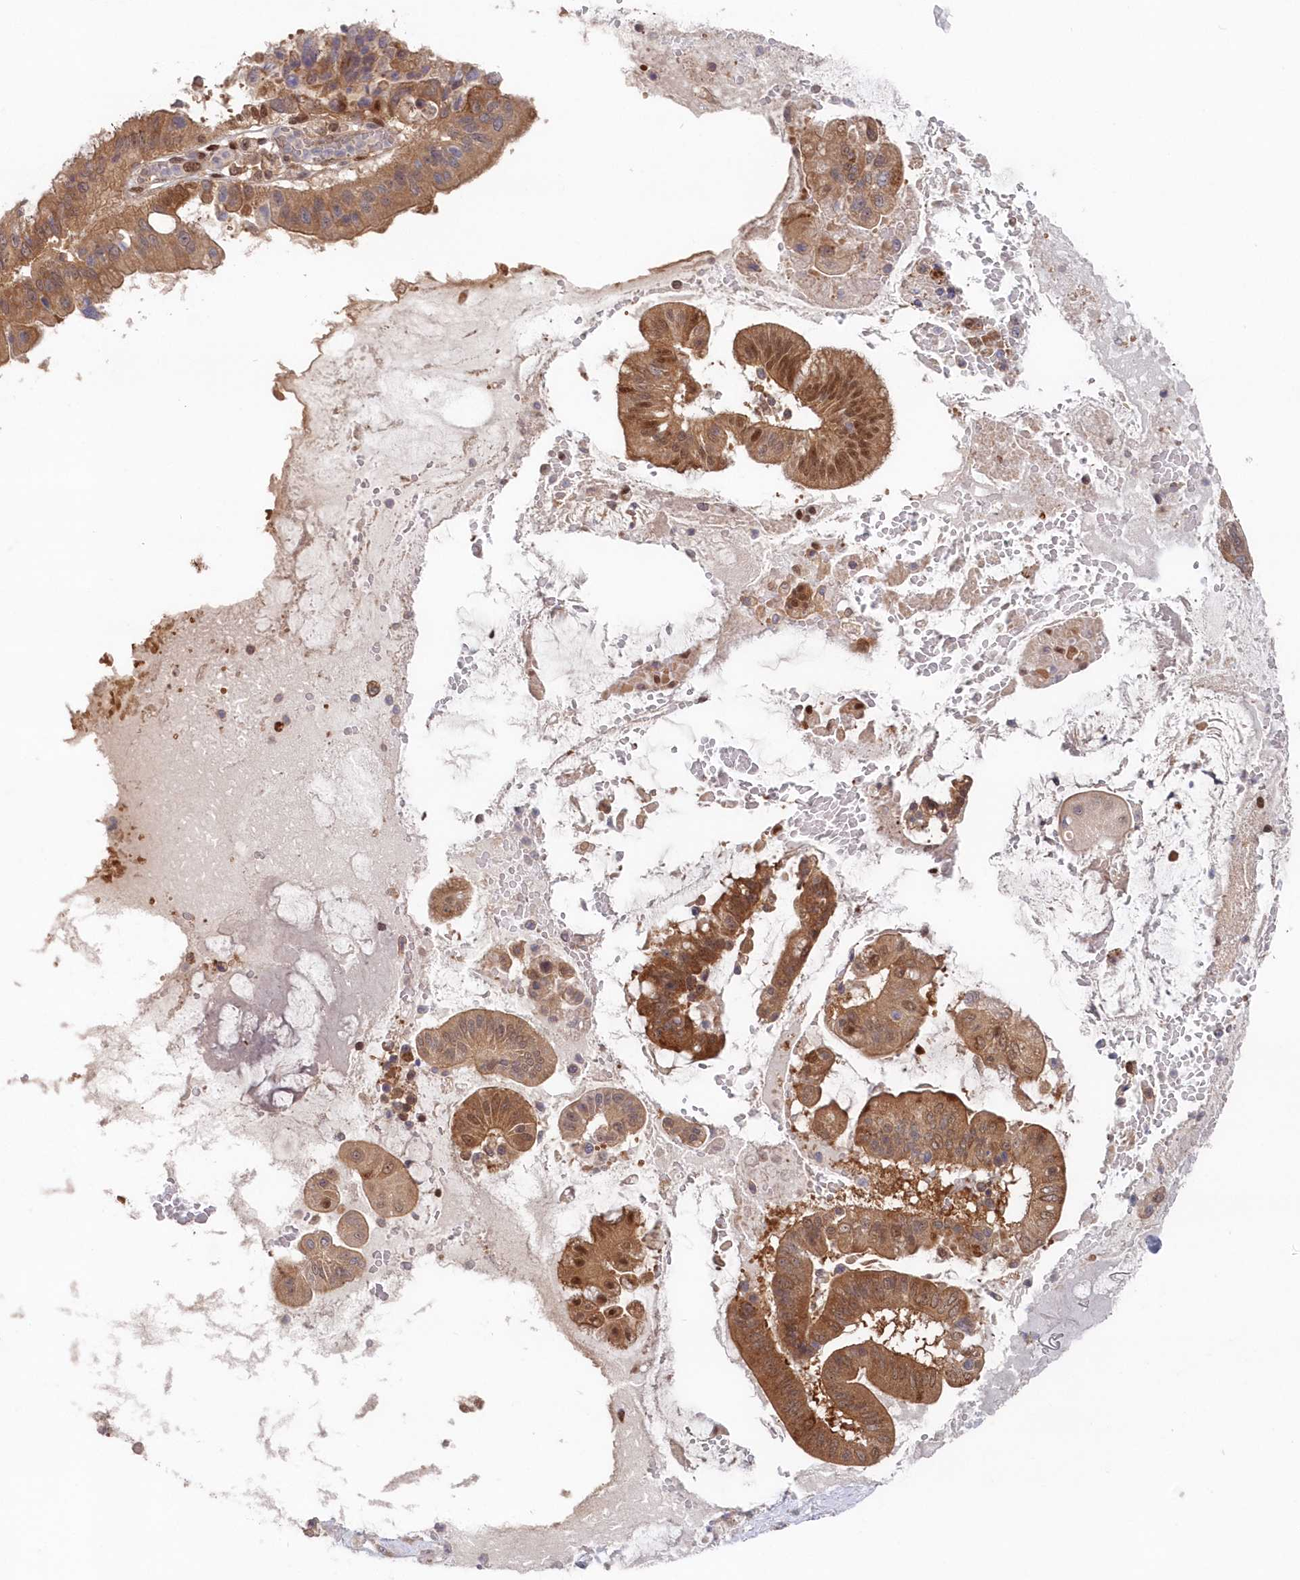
{"staining": {"intensity": "moderate", "quantity": ">75%", "location": "cytoplasmic/membranous,nuclear"}, "tissue": "pancreatic cancer", "cell_type": "Tumor cells", "image_type": "cancer", "snomed": [{"axis": "morphology", "description": "Inflammation, NOS"}, {"axis": "morphology", "description": "Adenocarcinoma, NOS"}, {"axis": "topography", "description": "Pancreas"}], "caption": "A histopathology image of adenocarcinoma (pancreatic) stained for a protein reveals moderate cytoplasmic/membranous and nuclear brown staining in tumor cells.", "gene": "ABHD14B", "patient": {"sex": "female", "age": 56}}